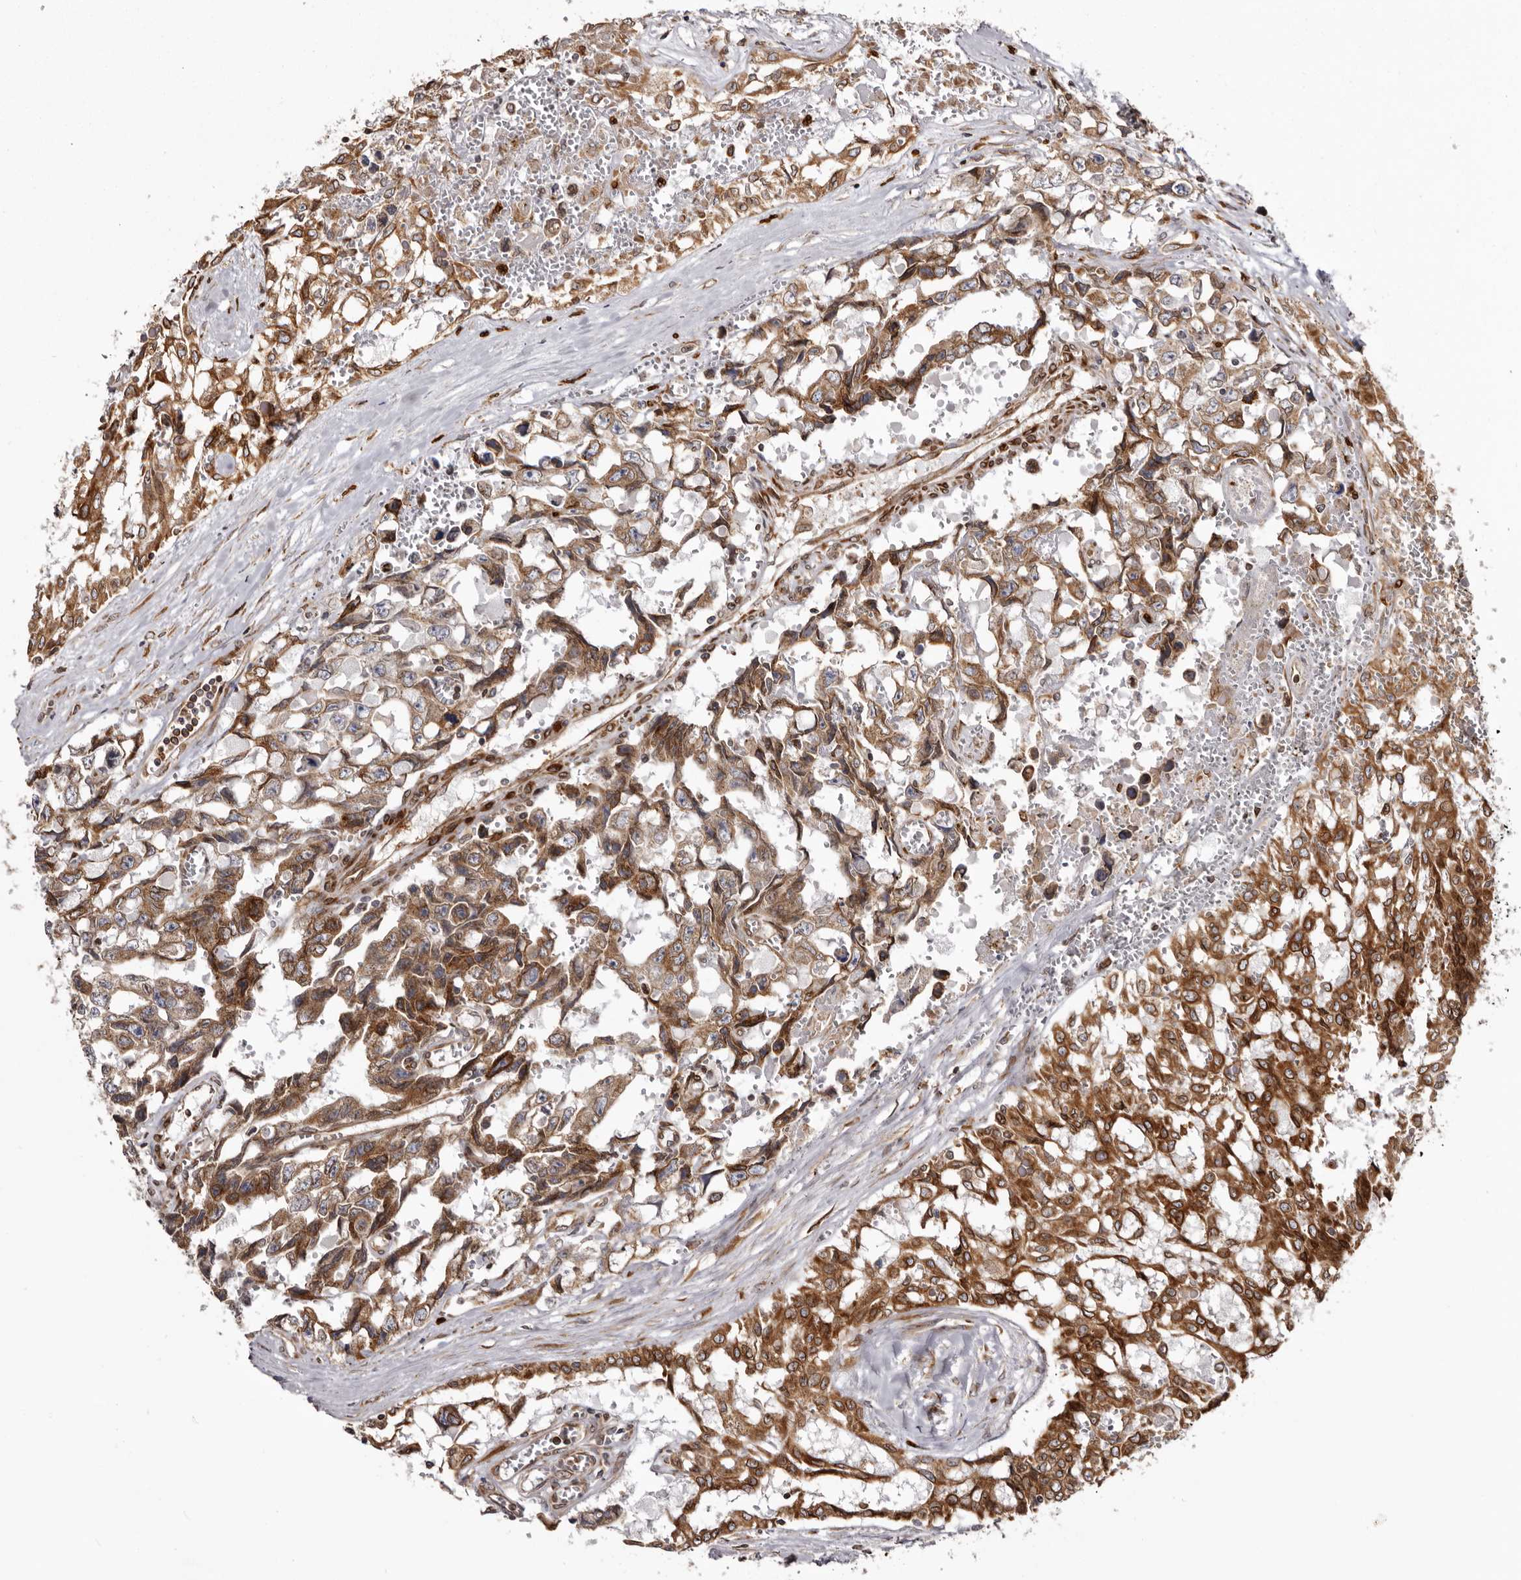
{"staining": {"intensity": "moderate", "quantity": ">75%", "location": "cytoplasmic/membranous"}, "tissue": "testis cancer", "cell_type": "Tumor cells", "image_type": "cancer", "snomed": [{"axis": "morphology", "description": "Carcinoma, Embryonal, NOS"}, {"axis": "topography", "description": "Testis"}], "caption": "Immunohistochemistry micrograph of neoplastic tissue: human testis cancer stained using IHC reveals medium levels of moderate protein expression localized specifically in the cytoplasmic/membranous of tumor cells, appearing as a cytoplasmic/membranous brown color.", "gene": "C4orf3", "patient": {"sex": "male", "age": 31}}